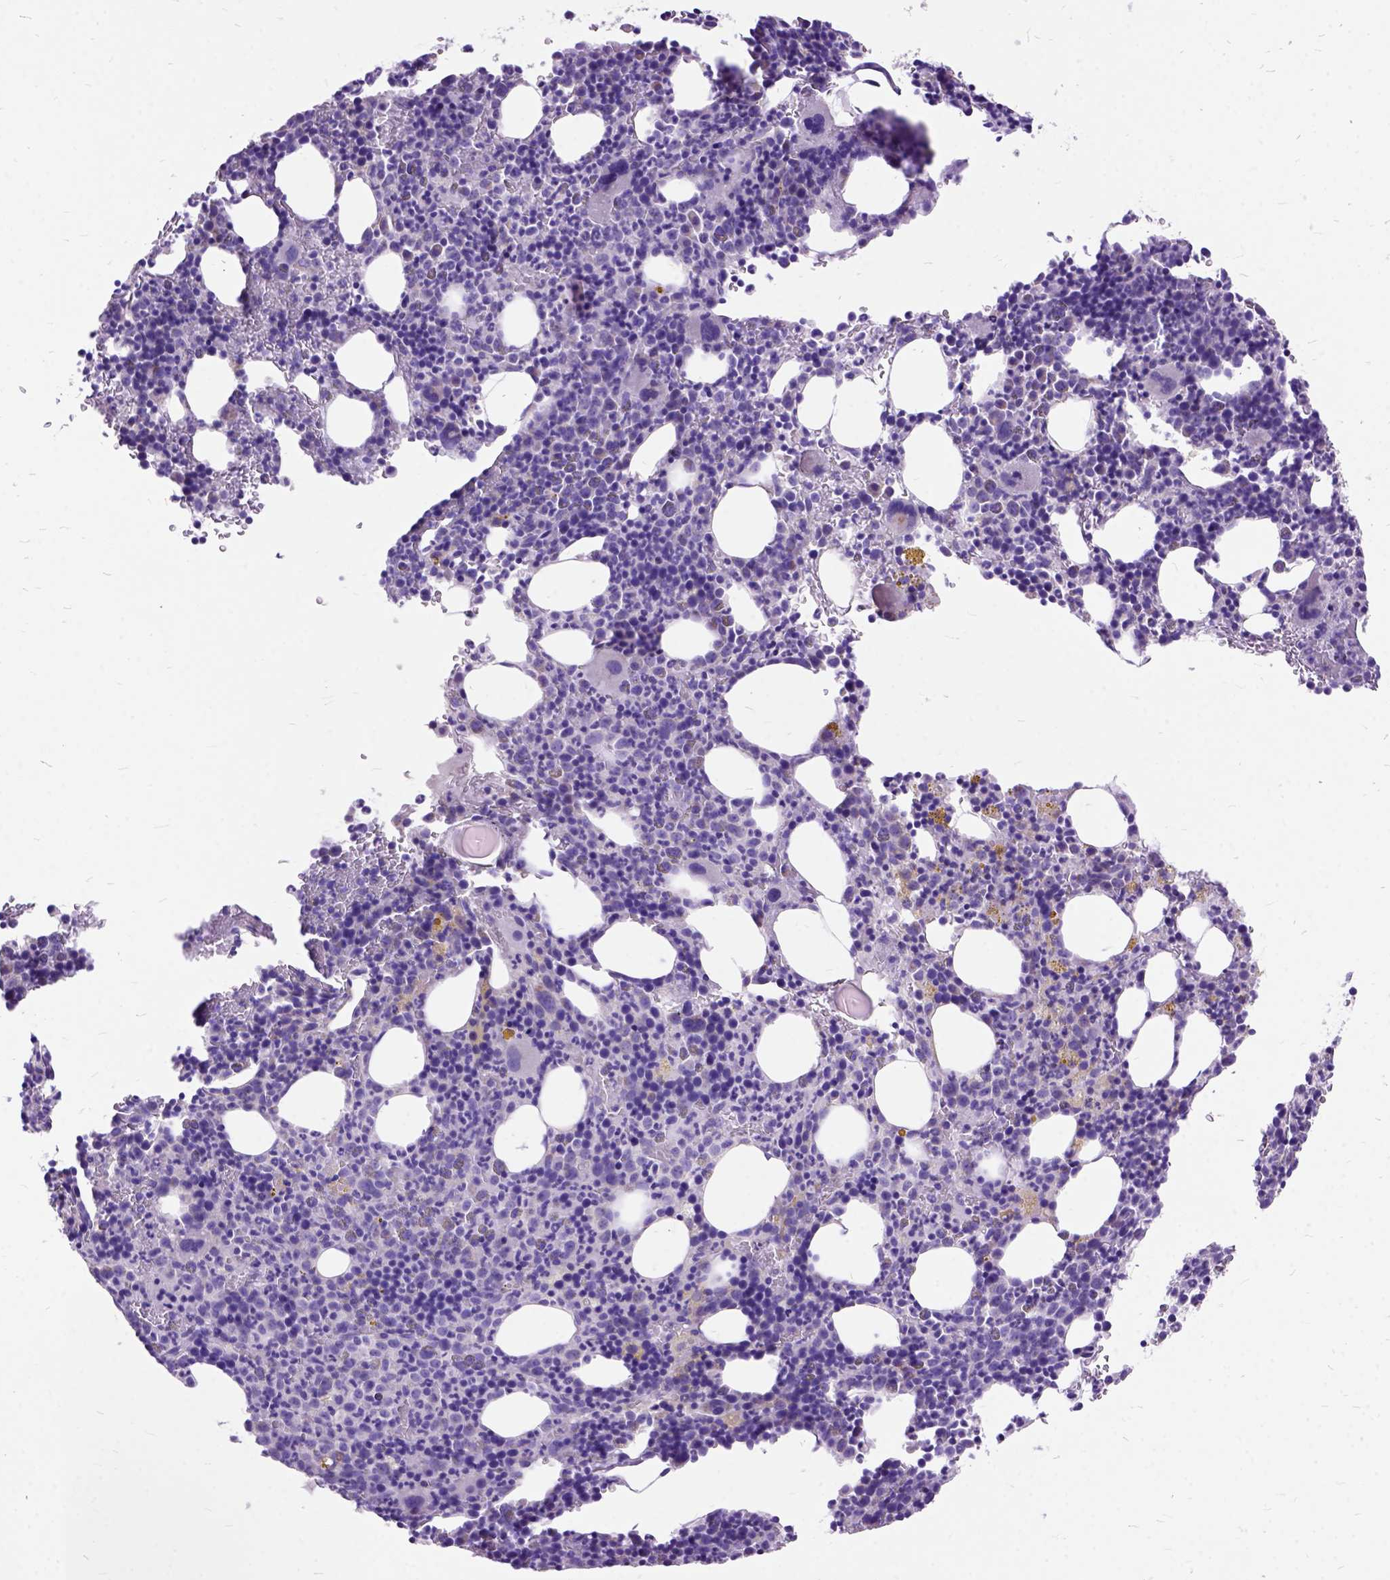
{"staining": {"intensity": "negative", "quantity": "none", "location": "none"}, "tissue": "bone marrow", "cell_type": "Hematopoietic cells", "image_type": "normal", "snomed": [{"axis": "morphology", "description": "Normal tissue, NOS"}, {"axis": "topography", "description": "Bone marrow"}], "caption": "Hematopoietic cells are negative for protein expression in benign human bone marrow. (DAB IHC visualized using brightfield microscopy, high magnification).", "gene": "CTAG2", "patient": {"sex": "male", "age": 63}}